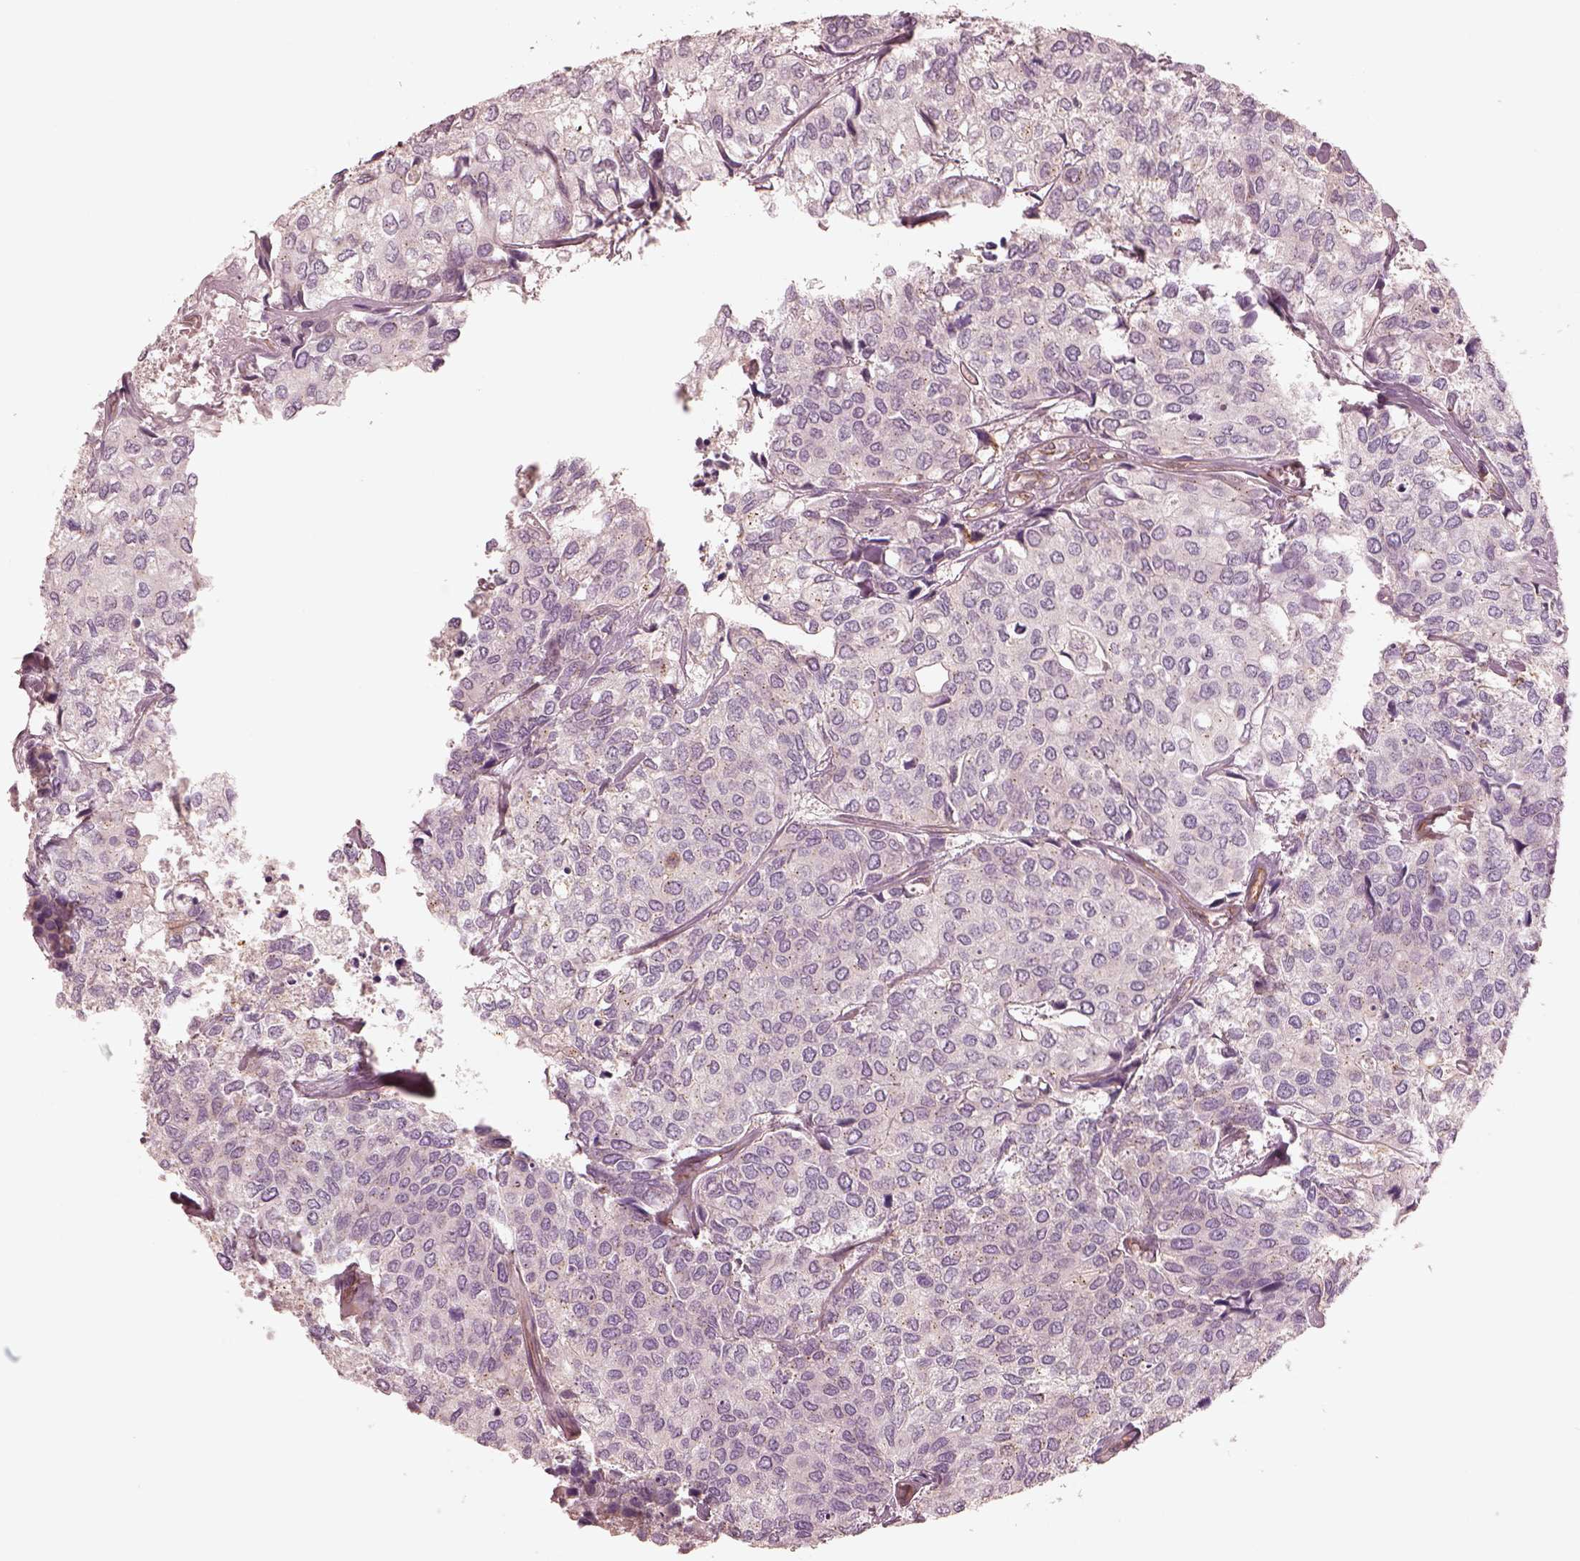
{"staining": {"intensity": "negative", "quantity": "none", "location": "none"}, "tissue": "urothelial cancer", "cell_type": "Tumor cells", "image_type": "cancer", "snomed": [{"axis": "morphology", "description": "Urothelial carcinoma, High grade"}, {"axis": "topography", "description": "Urinary bladder"}], "caption": "Image shows no significant protein positivity in tumor cells of urothelial cancer.", "gene": "CRYM", "patient": {"sex": "male", "age": 73}}